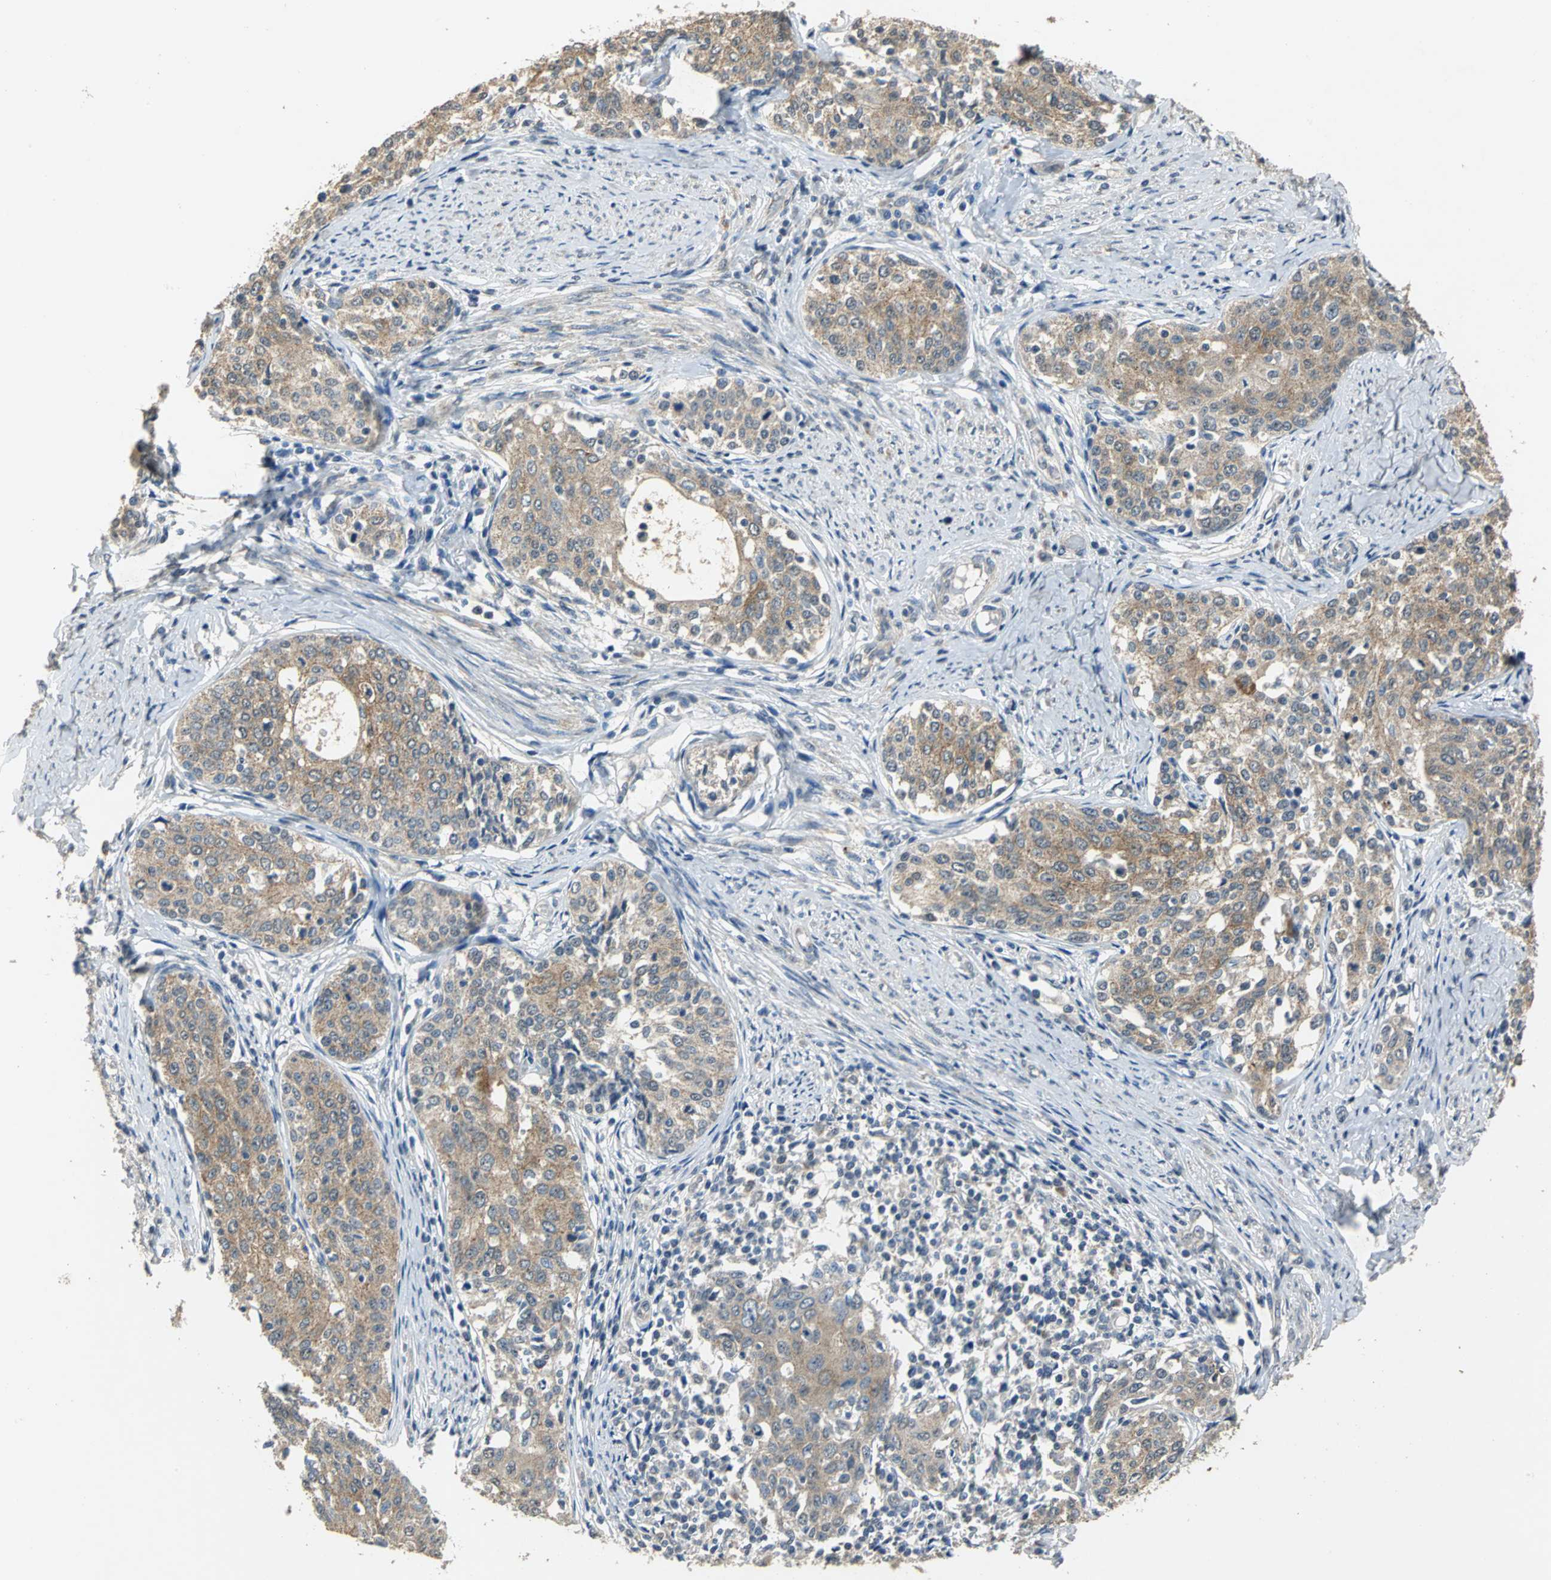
{"staining": {"intensity": "moderate", "quantity": ">75%", "location": "cytoplasmic/membranous"}, "tissue": "cervical cancer", "cell_type": "Tumor cells", "image_type": "cancer", "snomed": [{"axis": "morphology", "description": "Squamous cell carcinoma, NOS"}, {"axis": "morphology", "description": "Adenocarcinoma, NOS"}, {"axis": "topography", "description": "Cervix"}], "caption": "Human cervical squamous cell carcinoma stained for a protein (brown) demonstrates moderate cytoplasmic/membranous positive positivity in approximately >75% of tumor cells.", "gene": "OCLN", "patient": {"sex": "female", "age": 52}}